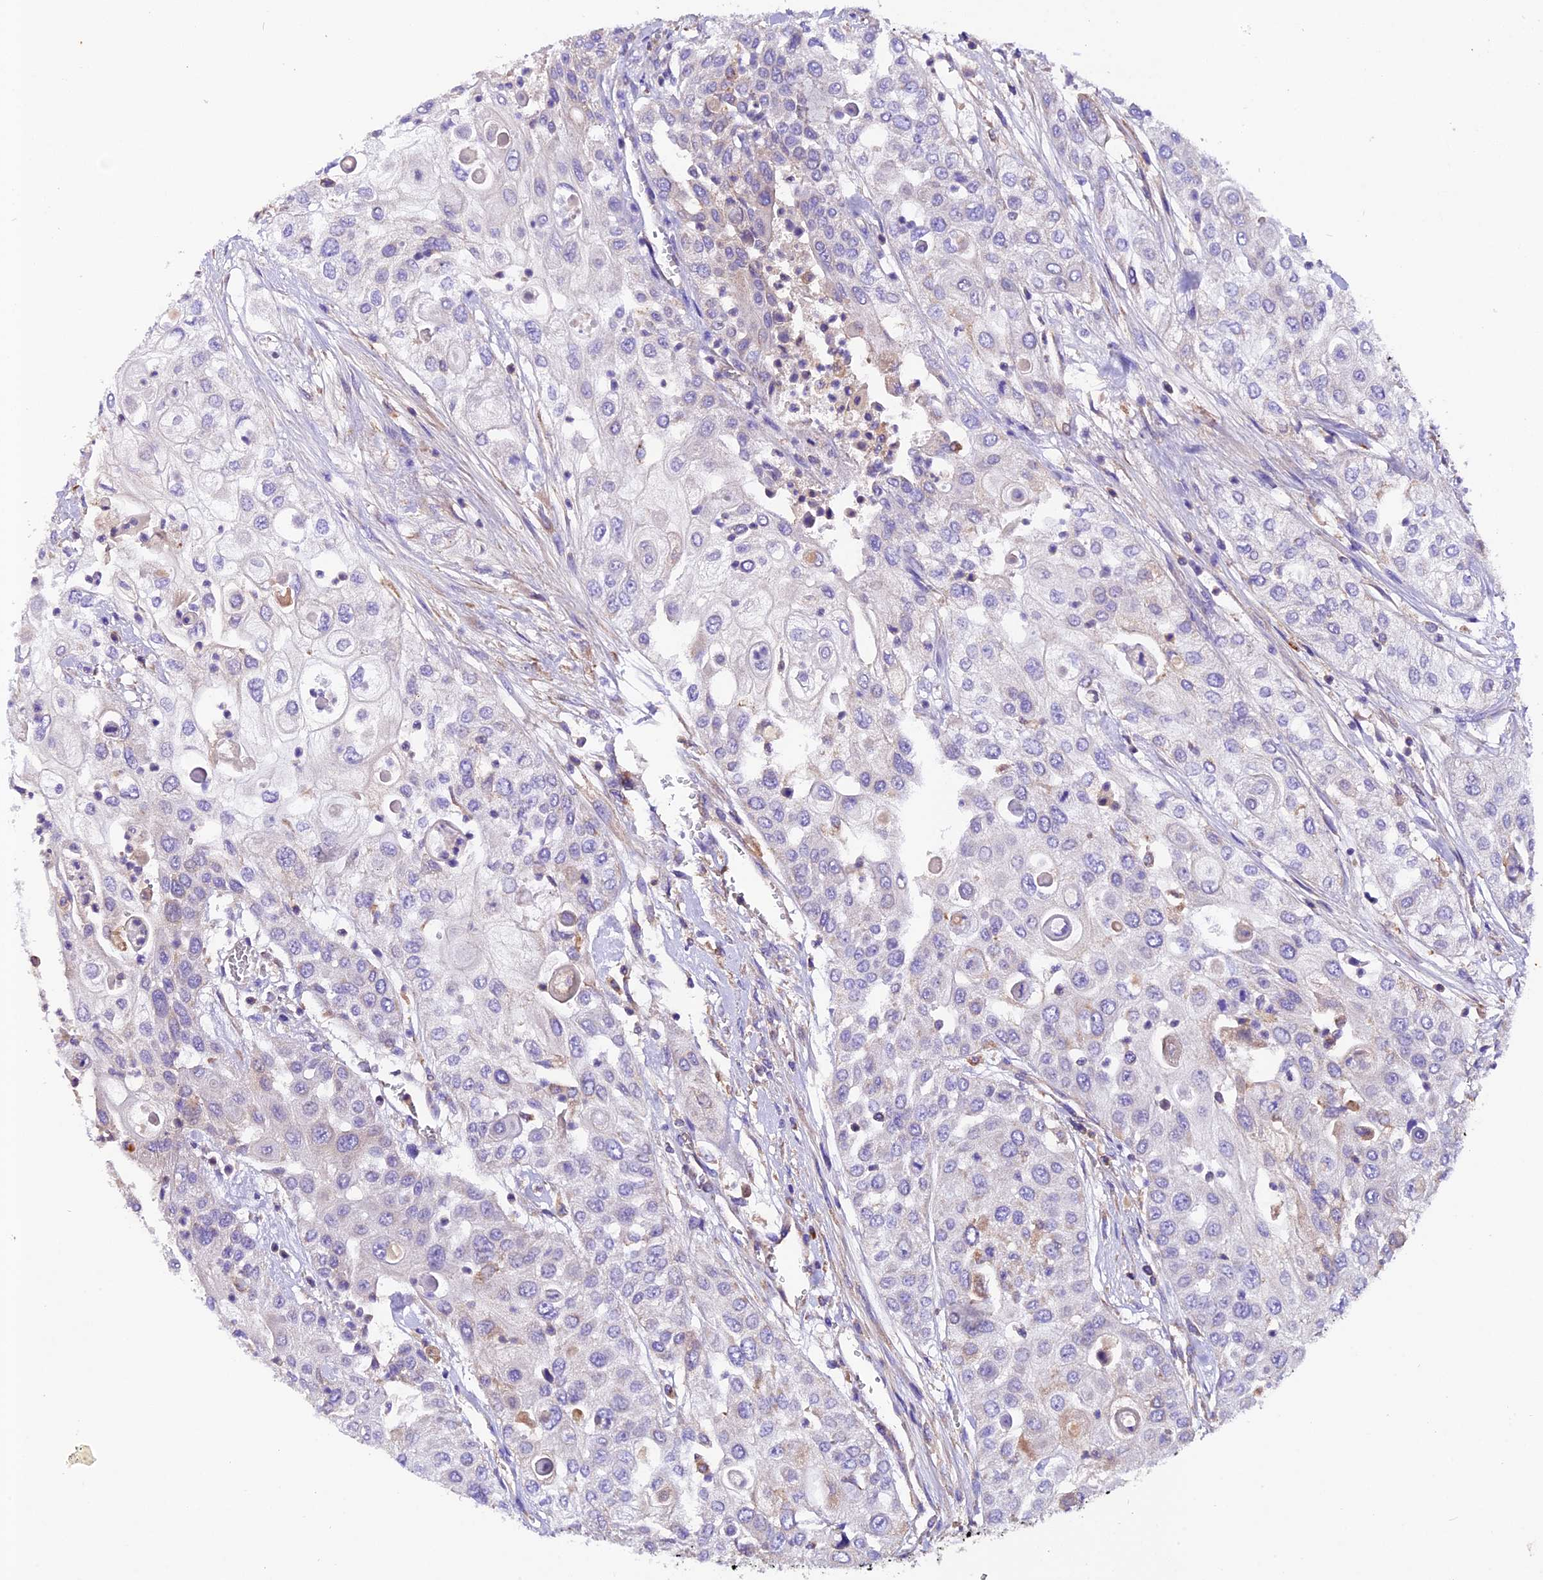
{"staining": {"intensity": "negative", "quantity": "none", "location": "none"}, "tissue": "urothelial cancer", "cell_type": "Tumor cells", "image_type": "cancer", "snomed": [{"axis": "morphology", "description": "Urothelial carcinoma, High grade"}, {"axis": "topography", "description": "Urinary bladder"}], "caption": "A micrograph of high-grade urothelial carcinoma stained for a protein displays no brown staining in tumor cells. (DAB immunohistochemistry visualized using brightfield microscopy, high magnification).", "gene": "SIX5", "patient": {"sex": "female", "age": 79}}